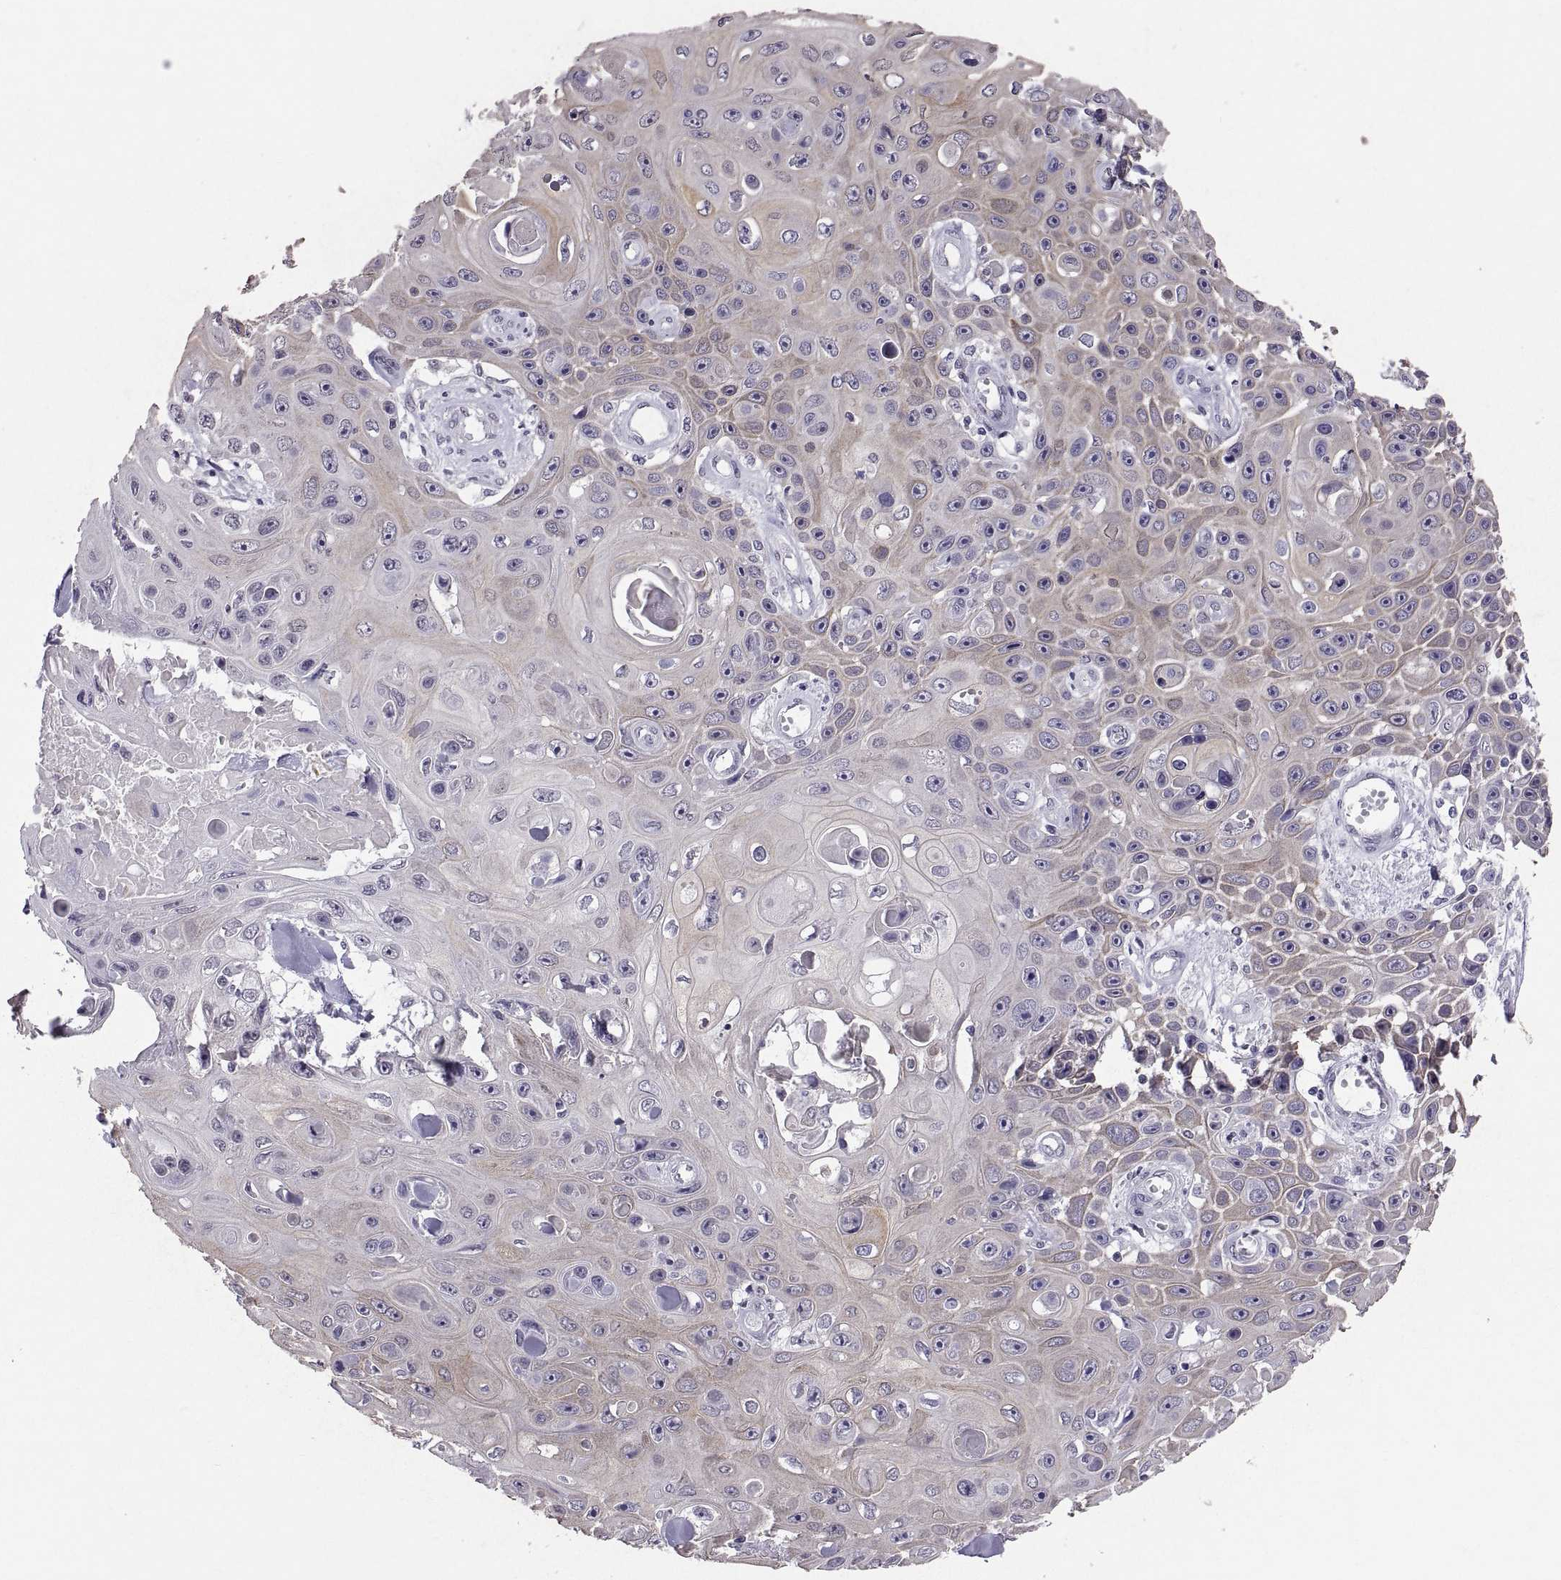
{"staining": {"intensity": "weak", "quantity": ">75%", "location": "cytoplasmic/membranous"}, "tissue": "skin cancer", "cell_type": "Tumor cells", "image_type": "cancer", "snomed": [{"axis": "morphology", "description": "Squamous cell carcinoma, NOS"}, {"axis": "topography", "description": "Skin"}], "caption": "Immunohistochemical staining of human skin squamous cell carcinoma displays low levels of weak cytoplasmic/membranous protein expression in about >75% of tumor cells.", "gene": "KRT77", "patient": {"sex": "male", "age": 82}}